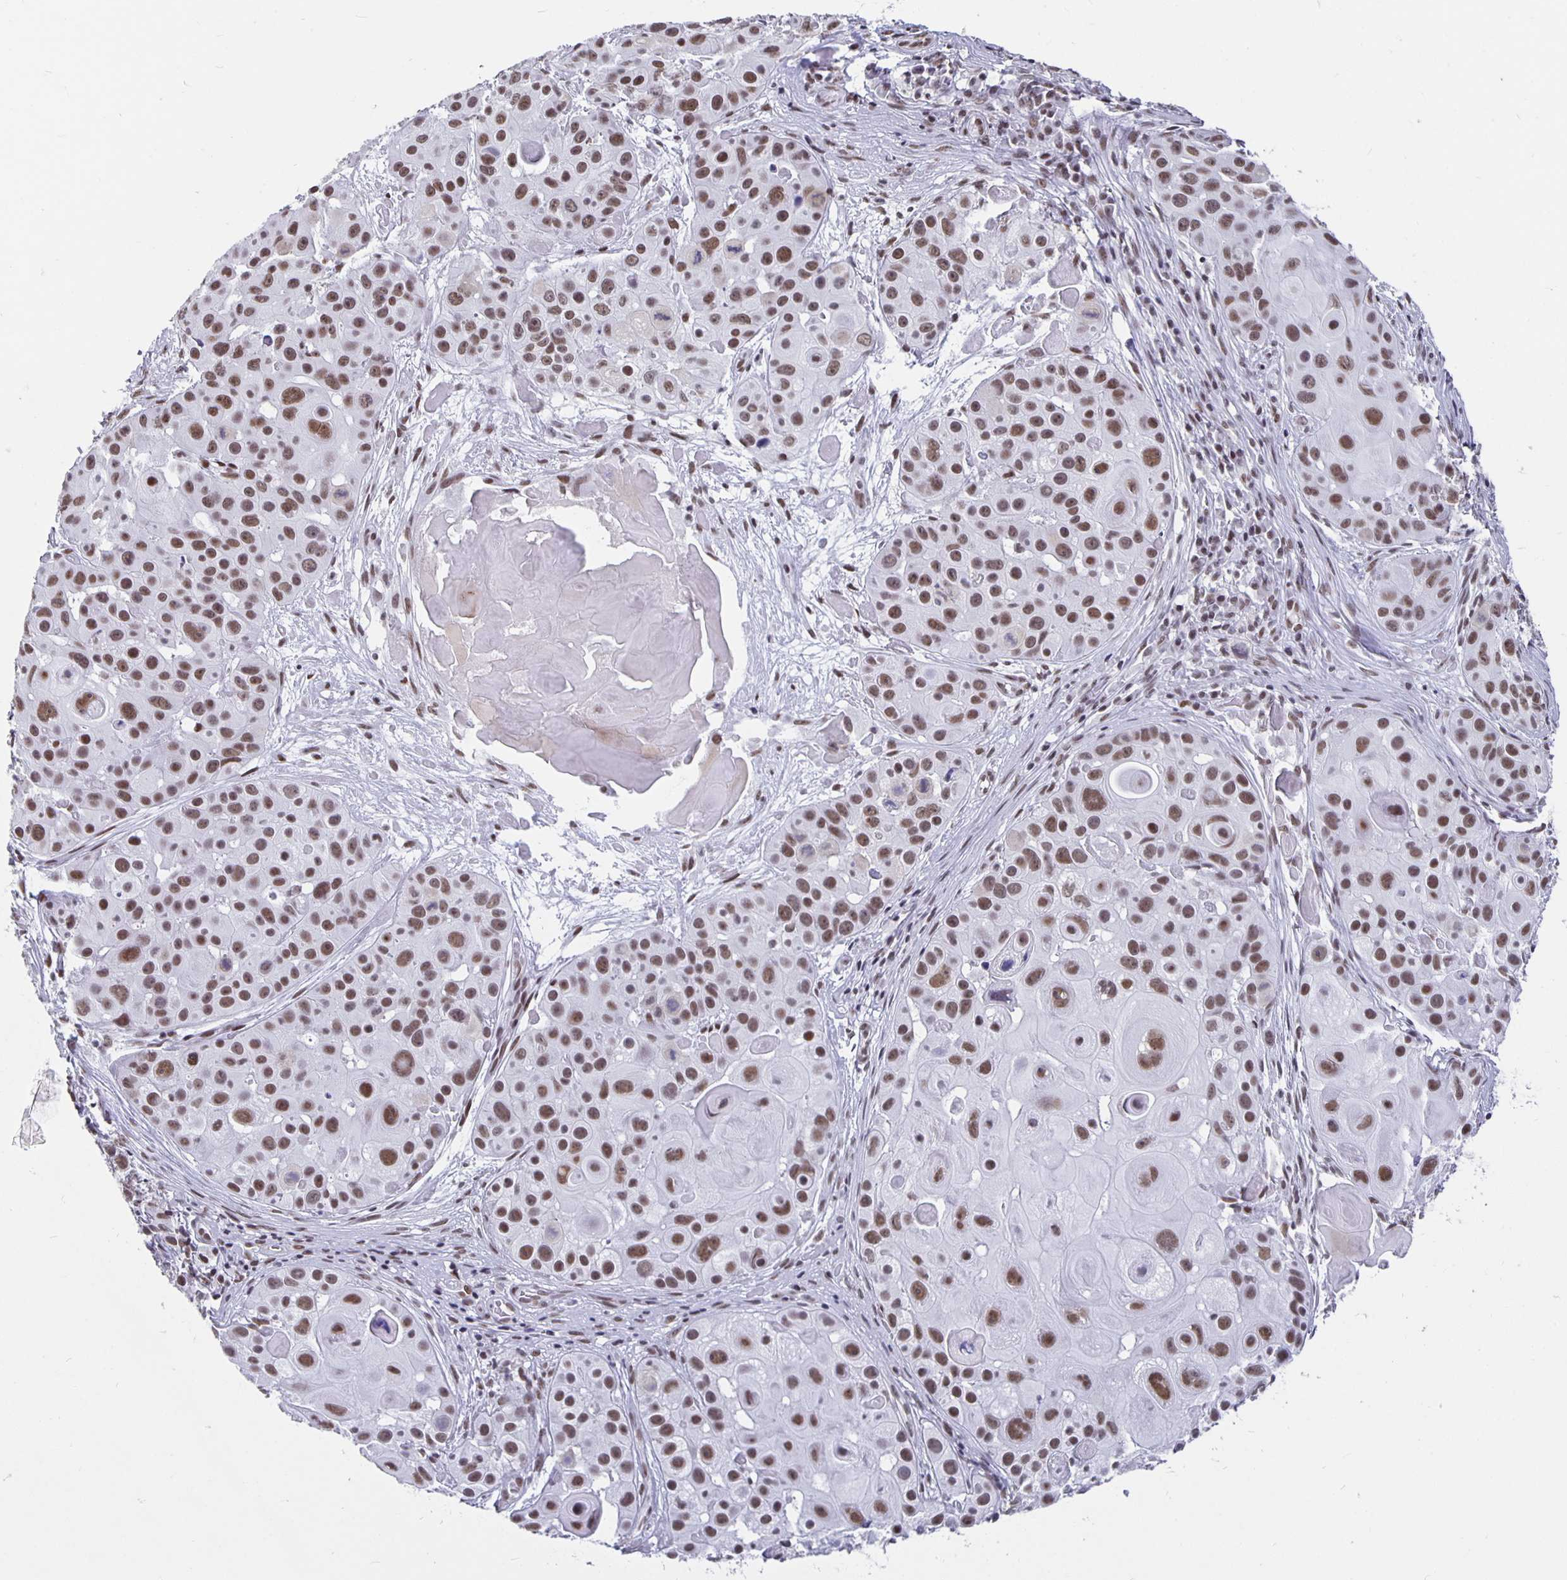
{"staining": {"intensity": "moderate", "quantity": ">75%", "location": "nuclear"}, "tissue": "skin cancer", "cell_type": "Tumor cells", "image_type": "cancer", "snomed": [{"axis": "morphology", "description": "Squamous cell carcinoma, NOS"}, {"axis": "topography", "description": "Skin"}], "caption": "Immunohistochemical staining of skin cancer displays medium levels of moderate nuclear positivity in approximately >75% of tumor cells.", "gene": "PBX2", "patient": {"sex": "male", "age": 92}}